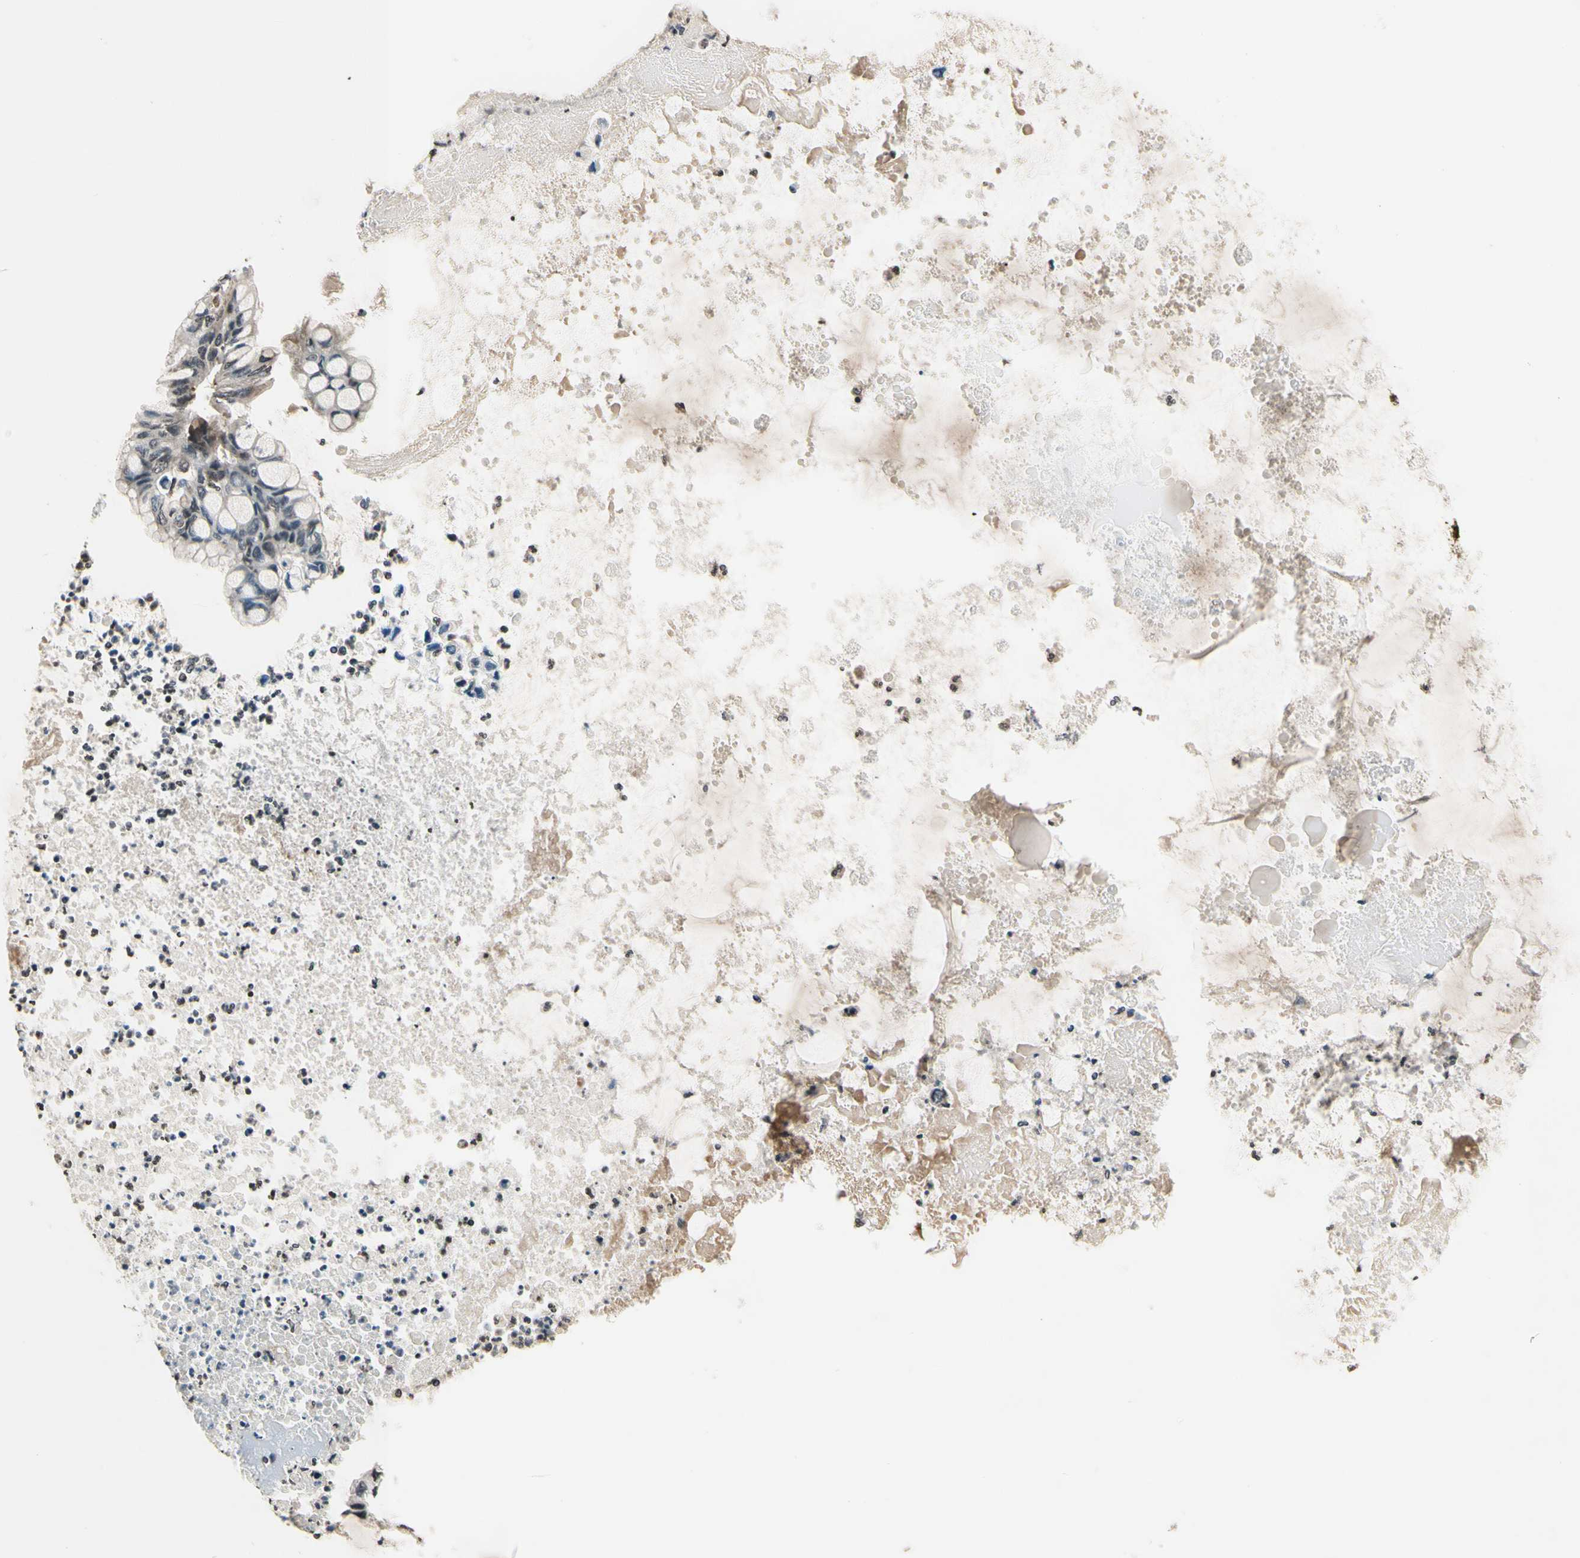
{"staining": {"intensity": "moderate", "quantity": ">75%", "location": "cytoplasmic/membranous"}, "tissue": "ovarian cancer", "cell_type": "Tumor cells", "image_type": "cancer", "snomed": [{"axis": "morphology", "description": "Cystadenocarcinoma, mucinous, NOS"}, {"axis": "topography", "description": "Ovary"}], "caption": "Human mucinous cystadenocarcinoma (ovarian) stained with a protein marker reveals moderate staining in tumor cells.", "gene": "GCLC", "patient": {"sex": "female", "age": 80}}